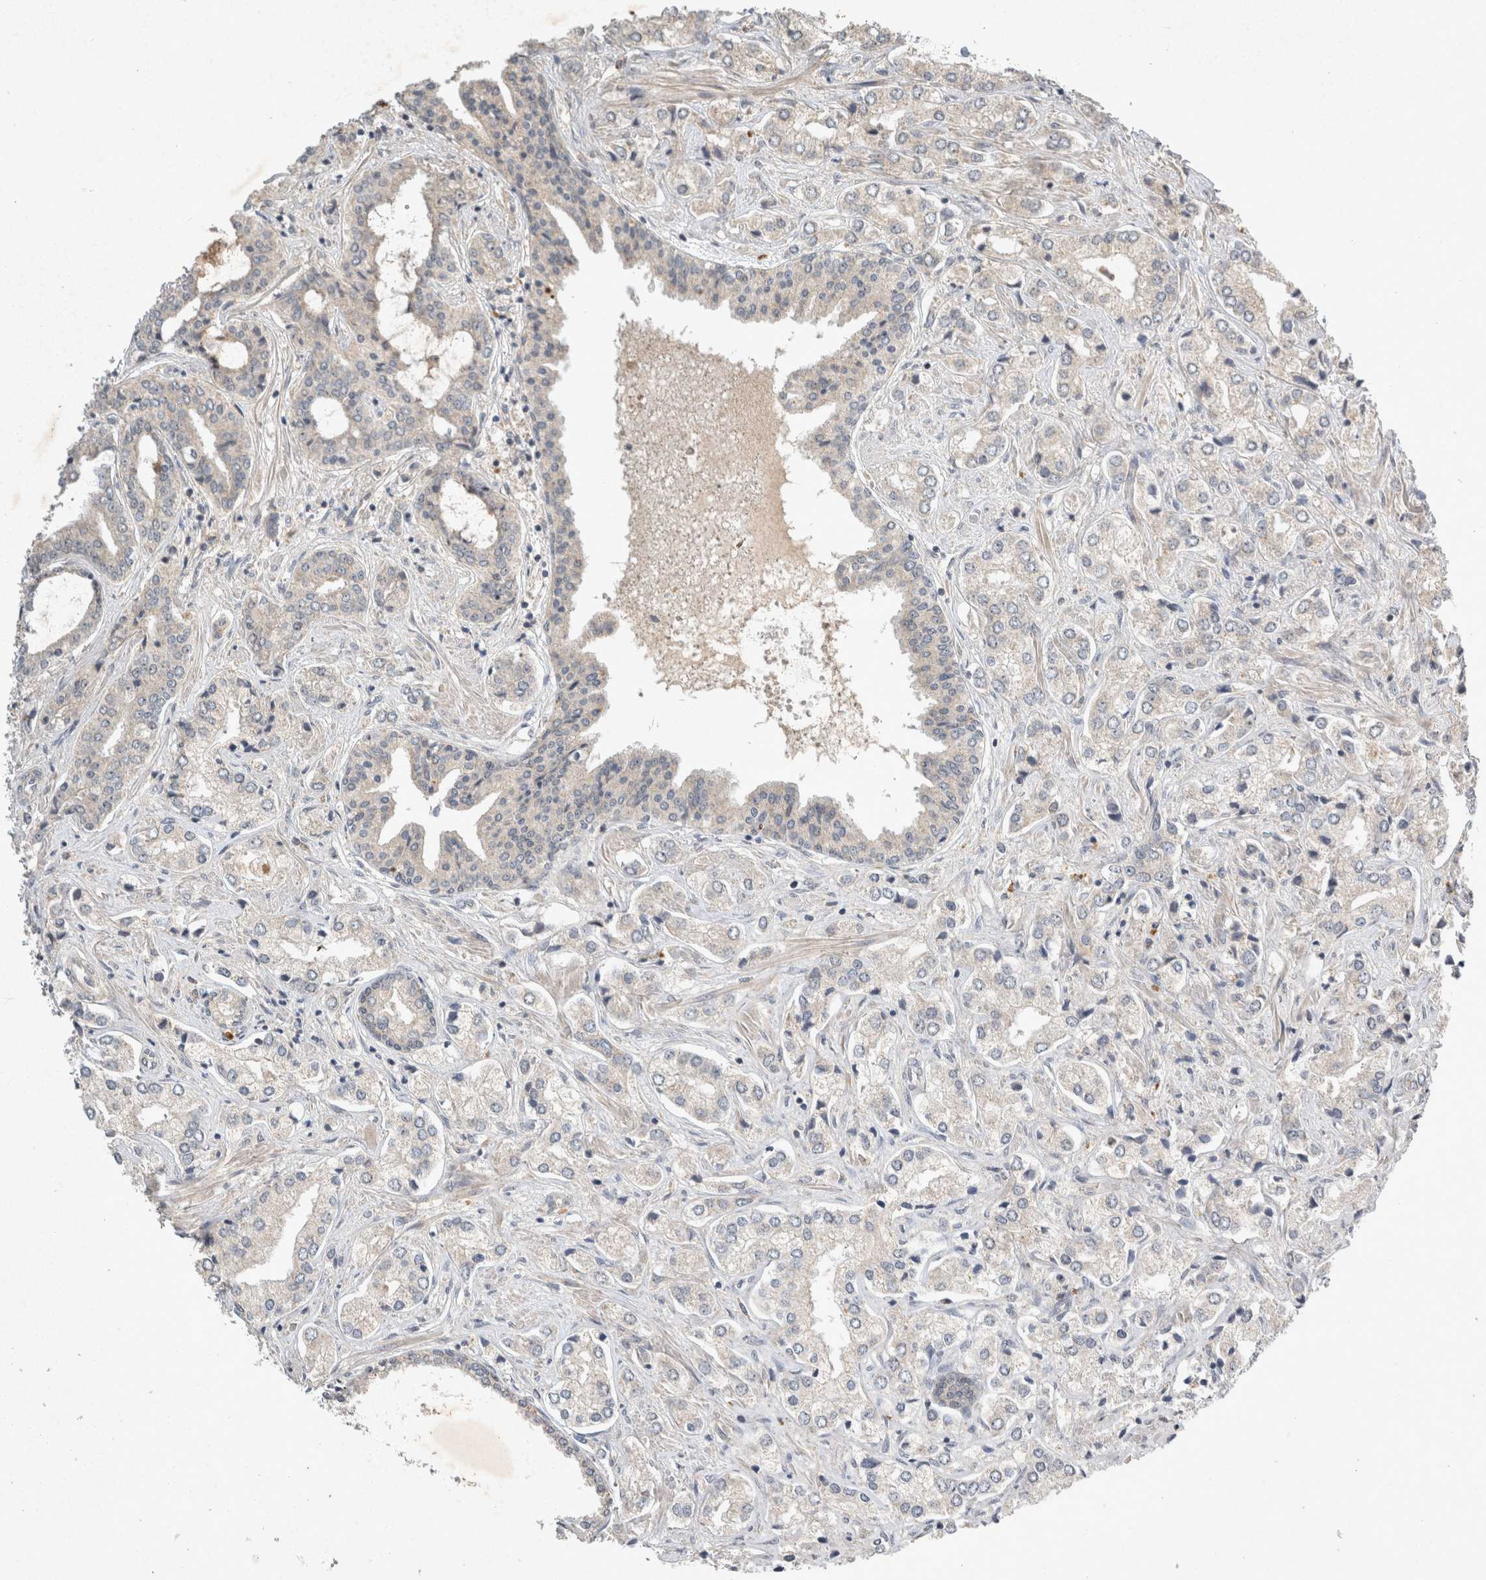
{"staining": {"intensity": "negative", "quantity": "none", "location": "none"}, "tissue": "prostate cancer", "cell_type": "Tumor cells", "image_type": "cancer", "snomed": [{"axis": "morphology", "description": "Adenocarcinoma, High grade"}, {"axis": "topography", "description": "Prostate"}], "caption": "This is a histopathology image of IHC staining of adenocarcinoma (high-grade) (prostate), which shows no staining in tumor cells. (DAB immunohistochemistry with hematoxylin counter stain).", "gene": "LOXL2", "patient": {"sex": "male", "age": 66}}